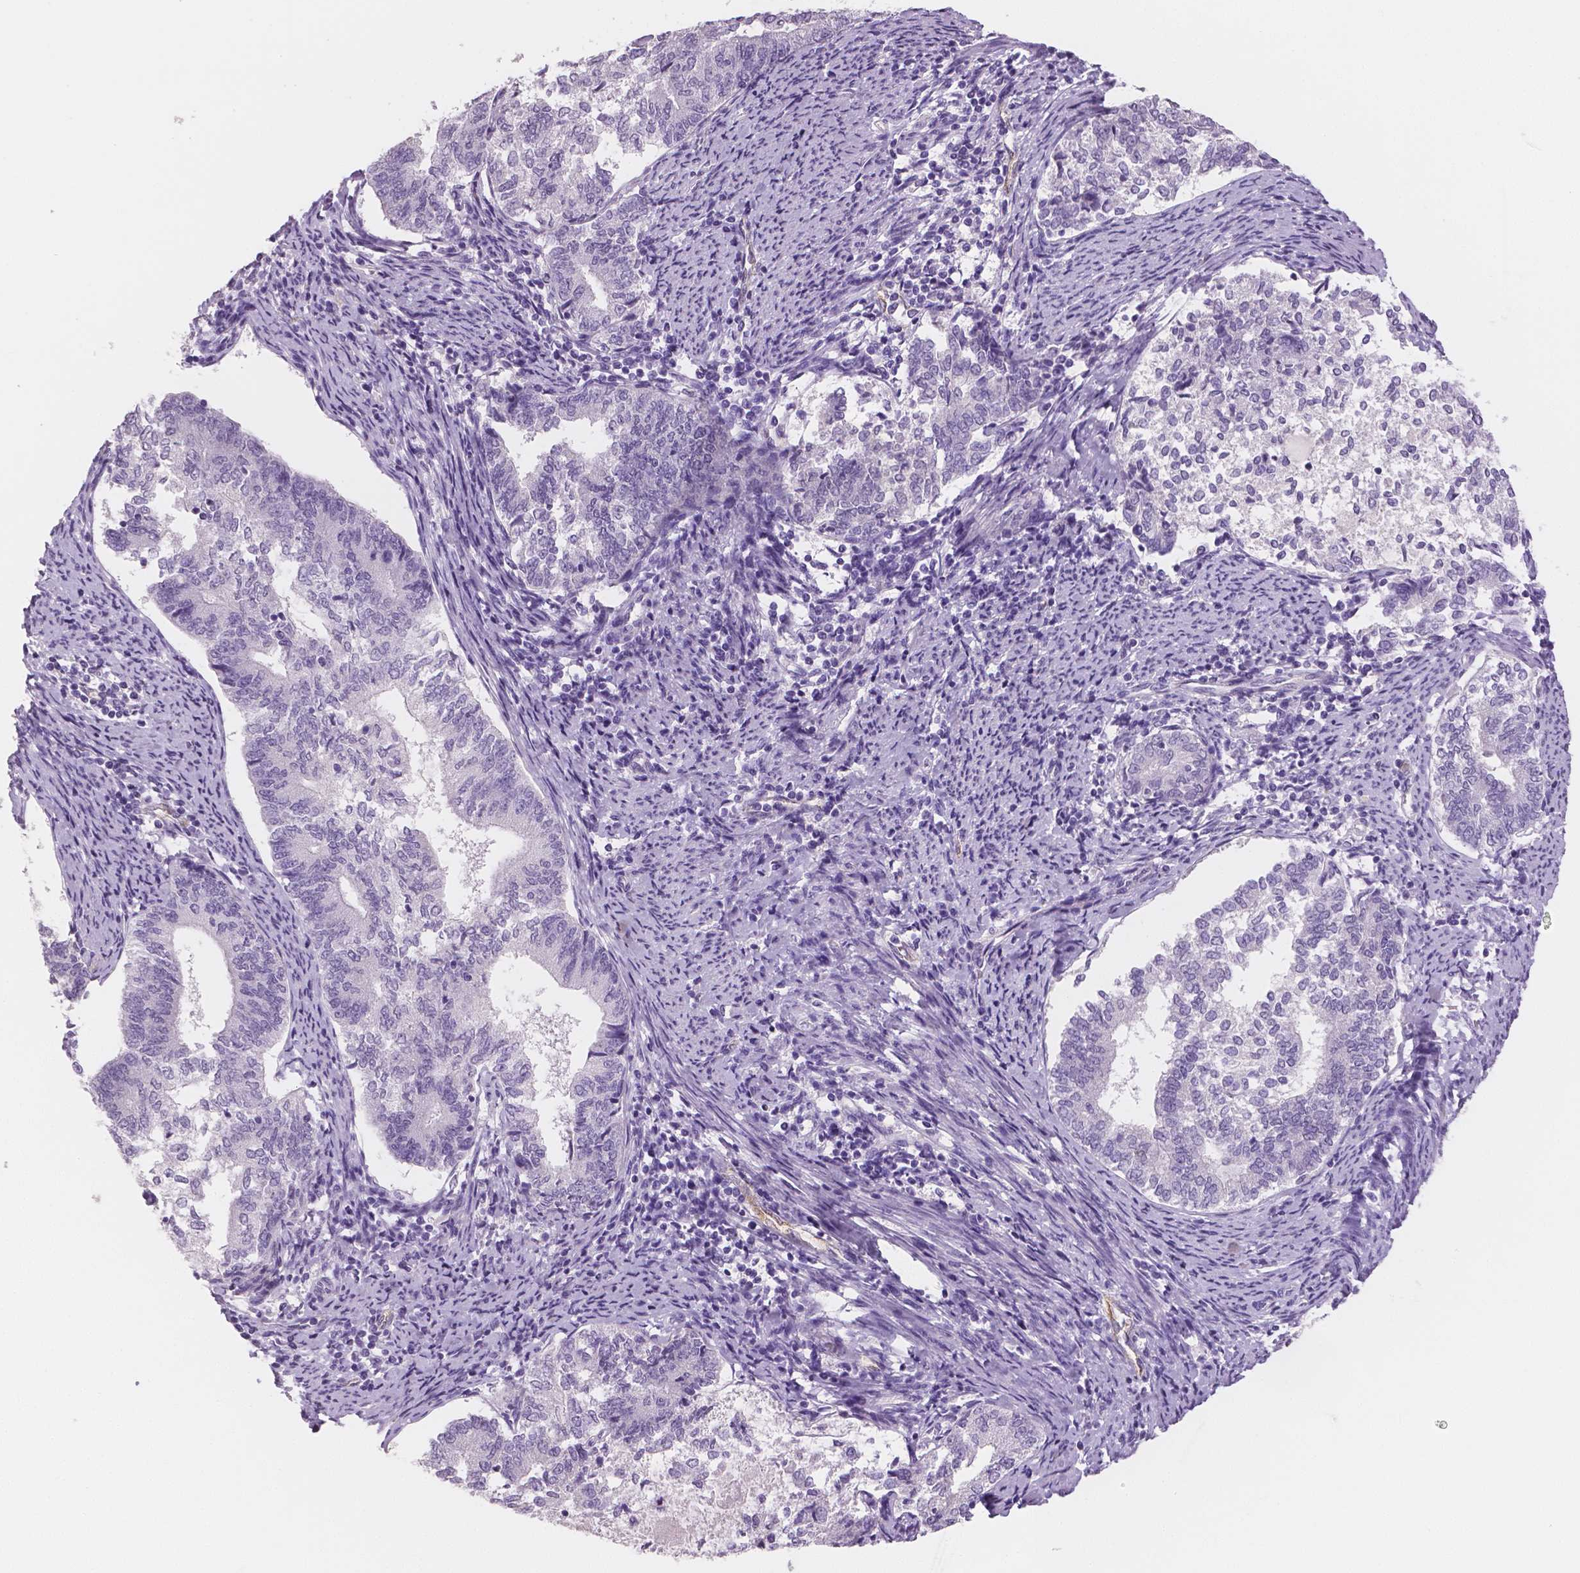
{"staining": {"intensity": "negative", "quantity": "none", "location": "none"}, "tissue": "endometrial cancer", "cell_type": "Tumor cells", "image_type": "cancer", "snomed": [{"axis": "morphology", "description": "Adenocarcinoma, NOS"}, {"axis": "topography", "description": "Endometrium"}], "caption": "Tumor cells show no significant protein positivity in endometrial adenocarcinoma.", "gene": "TSPAN7", "patient": {"sex": "female", "age": 65}}